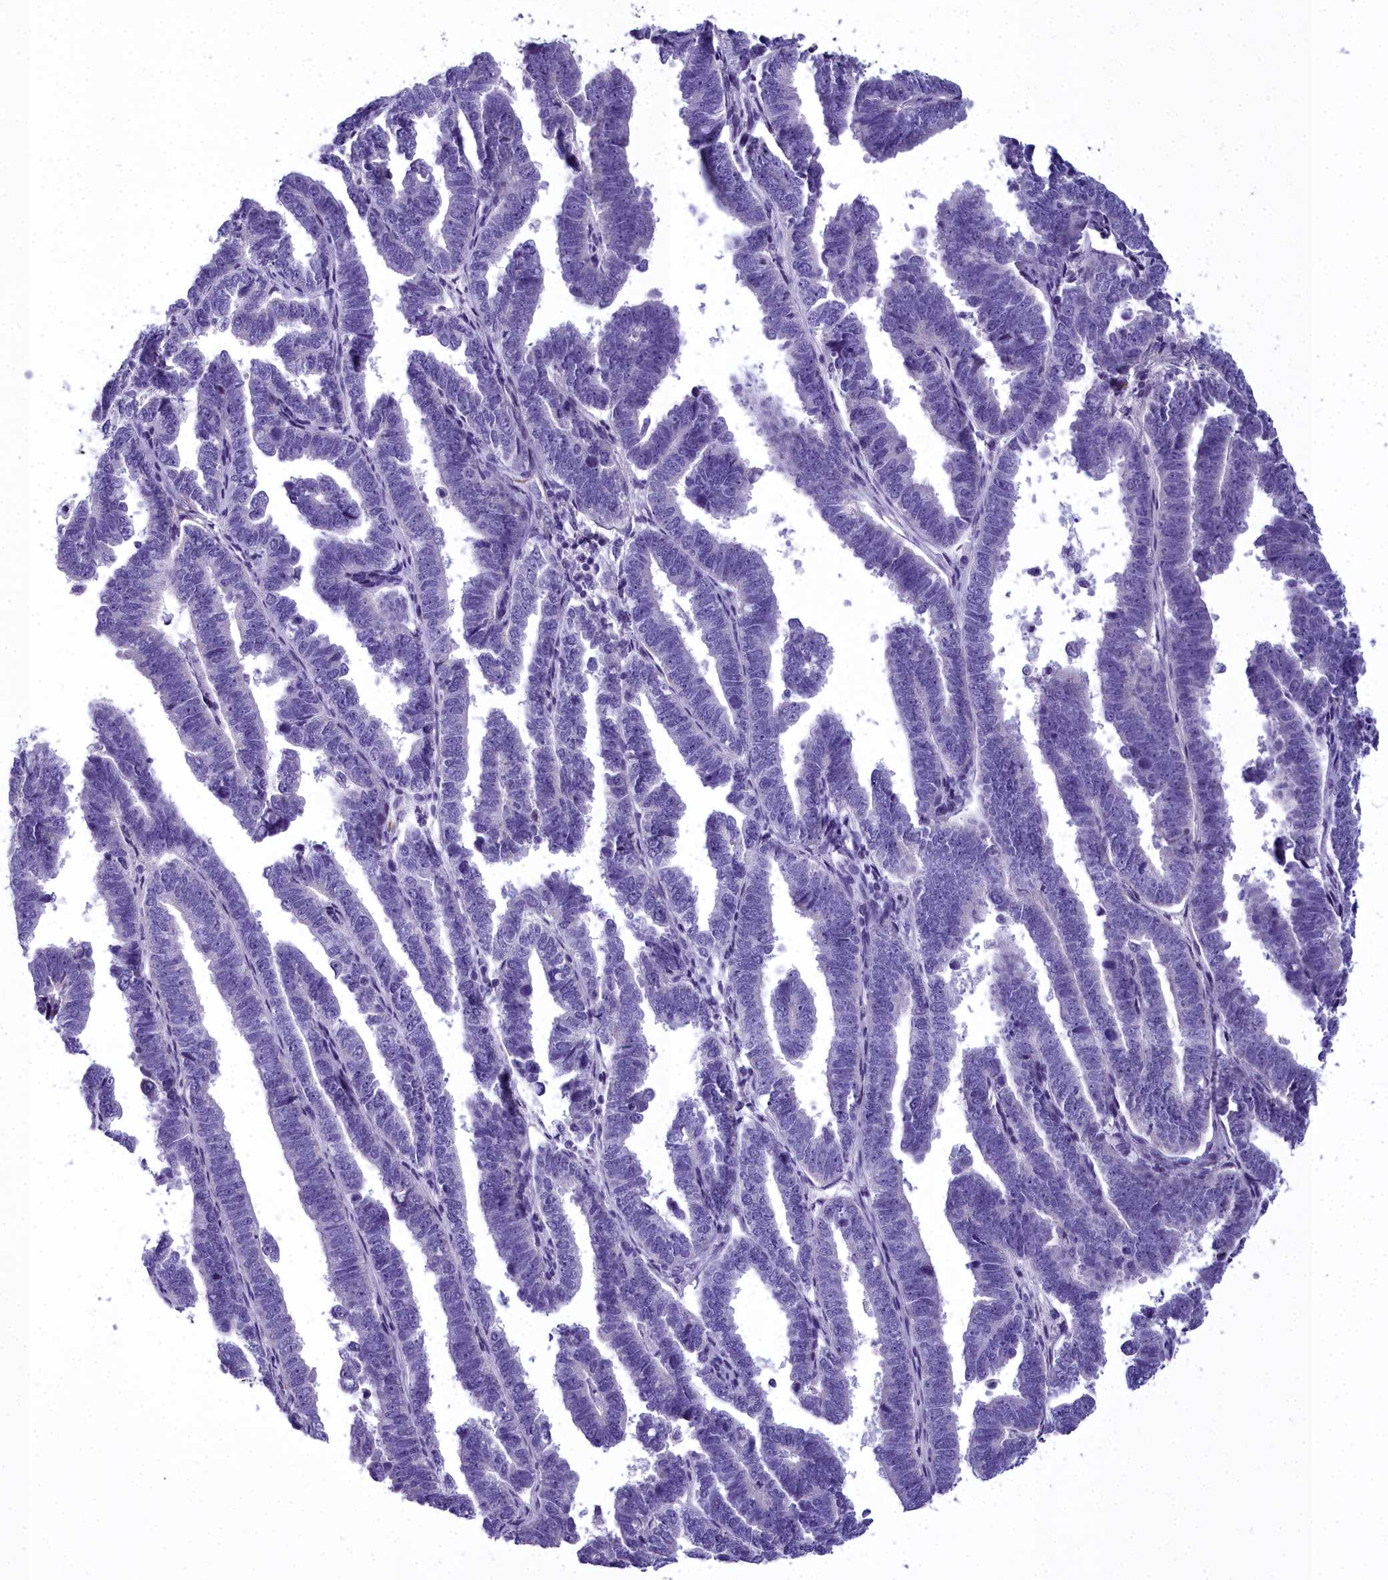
{"staining": {"intensity": "negative", "quantity": "none", "location": "none"}, "tissue": "endometrial cancer", "cell_type": "Tumor cells", "image_type": "cancer", "snomed": [{"axis": "morphology", "description": "Adenocarcinoma, NOS"}, {"axis": "topography", "description": "Endometrium"}], "caption": "Immunohistochemistry of human endometrial adenocarcinoma demonstrates no expression in tumor cells.", "gene": "TIMM22", "patient": {"sex": "female", "age": 75}}